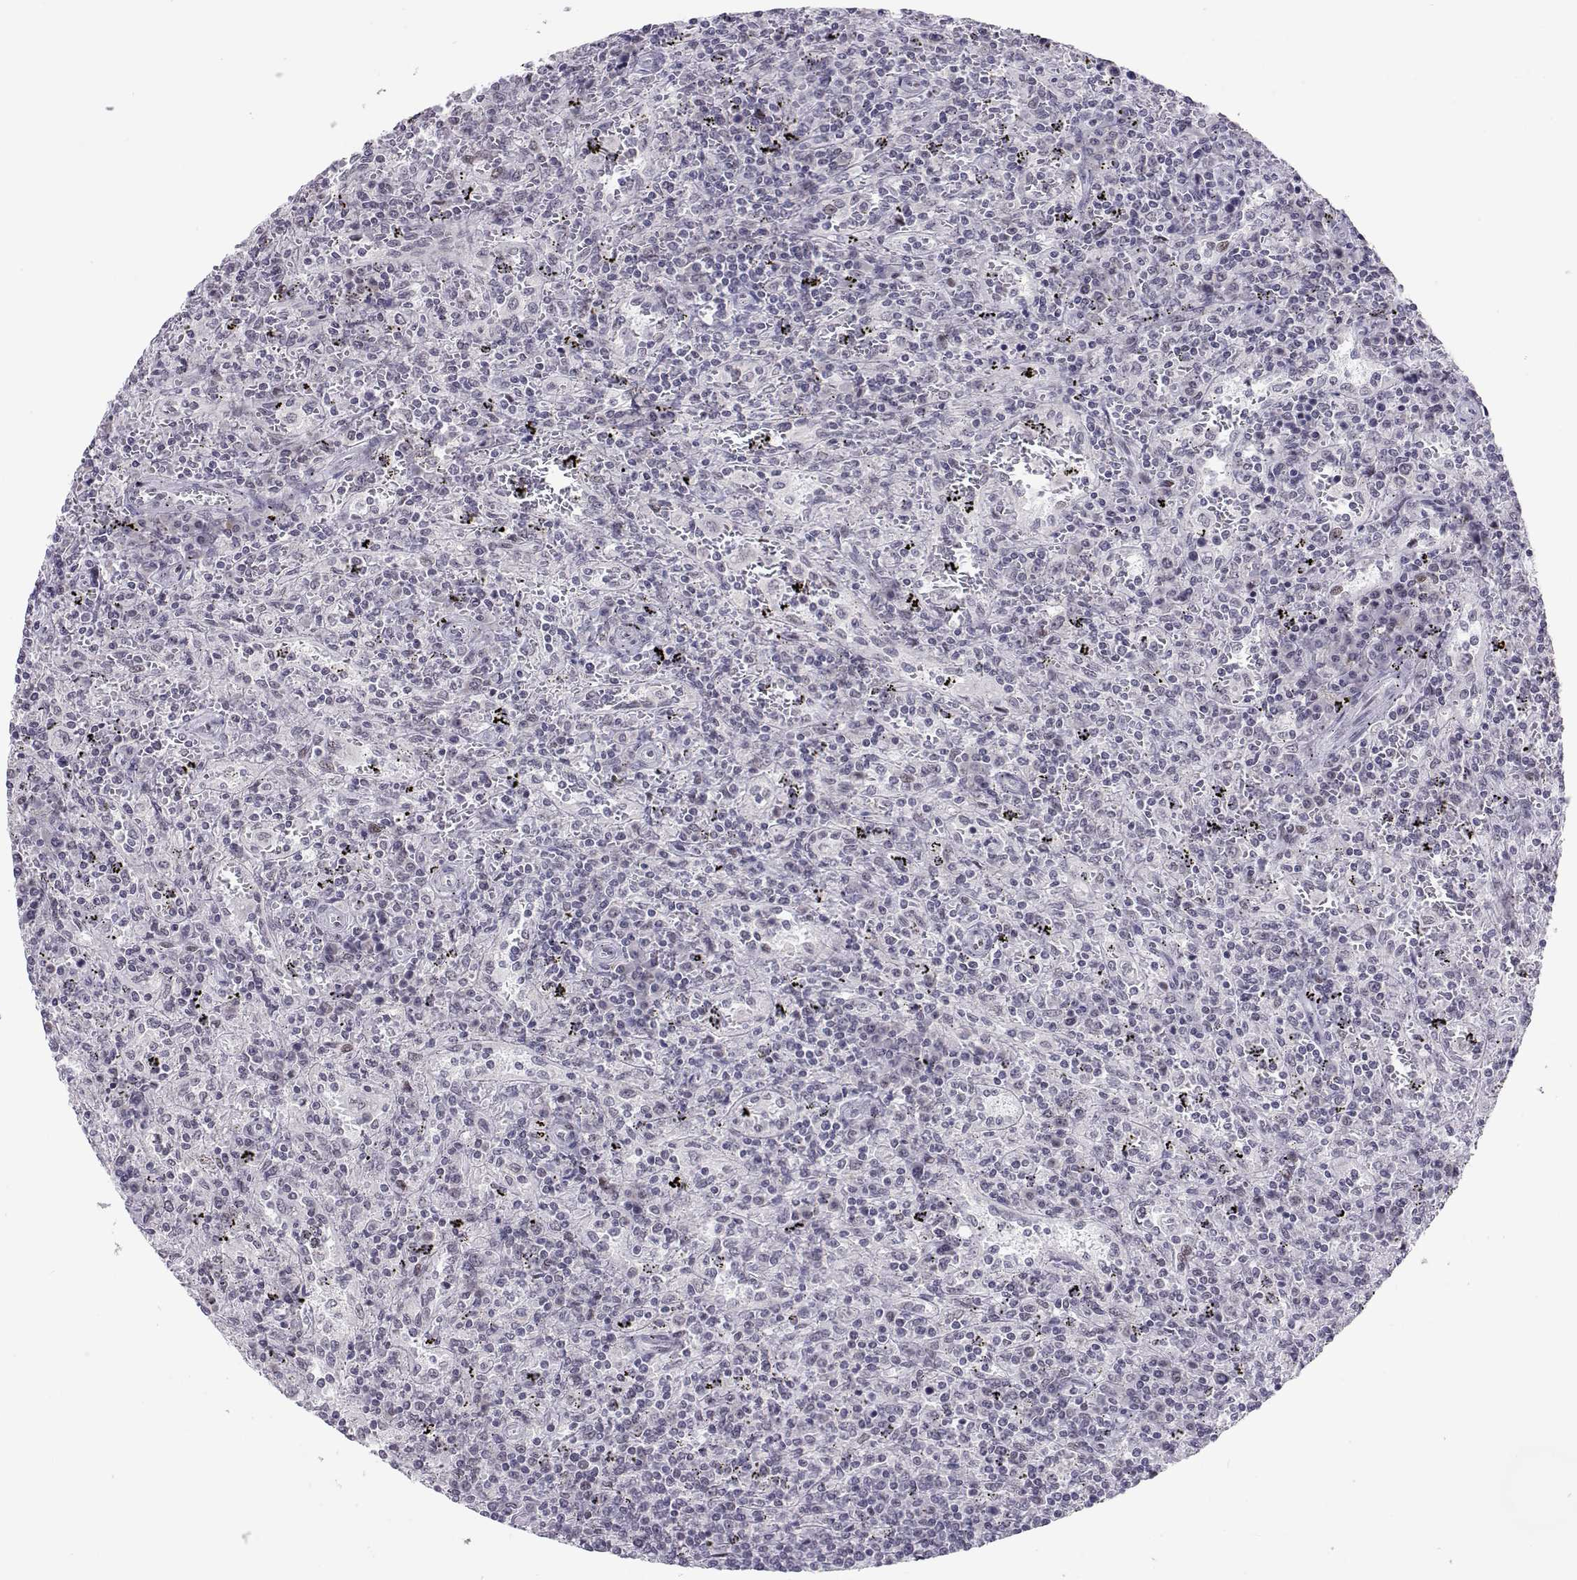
{"staining": {"intensity": "negative", "quantity": "none", "location": "none"}, "tissue": "lymphoma", "cell_type": "Tumor cells", "image_type": "cancer", "snomed": [{"axis": "morphology", "description": "Malignant lymphoma, non-Hodgkin's type, Low grade"}, {"axis": "topography", "description": "Spleen"}], "caption": "Immunohistochemical staining of malignant lymphoma, non-Hodgkin's type (low-grade) demonstrates no significant staining in tumor cells.", "gene": "SIX6", "patient": {"sex": "male", "age": 62}}